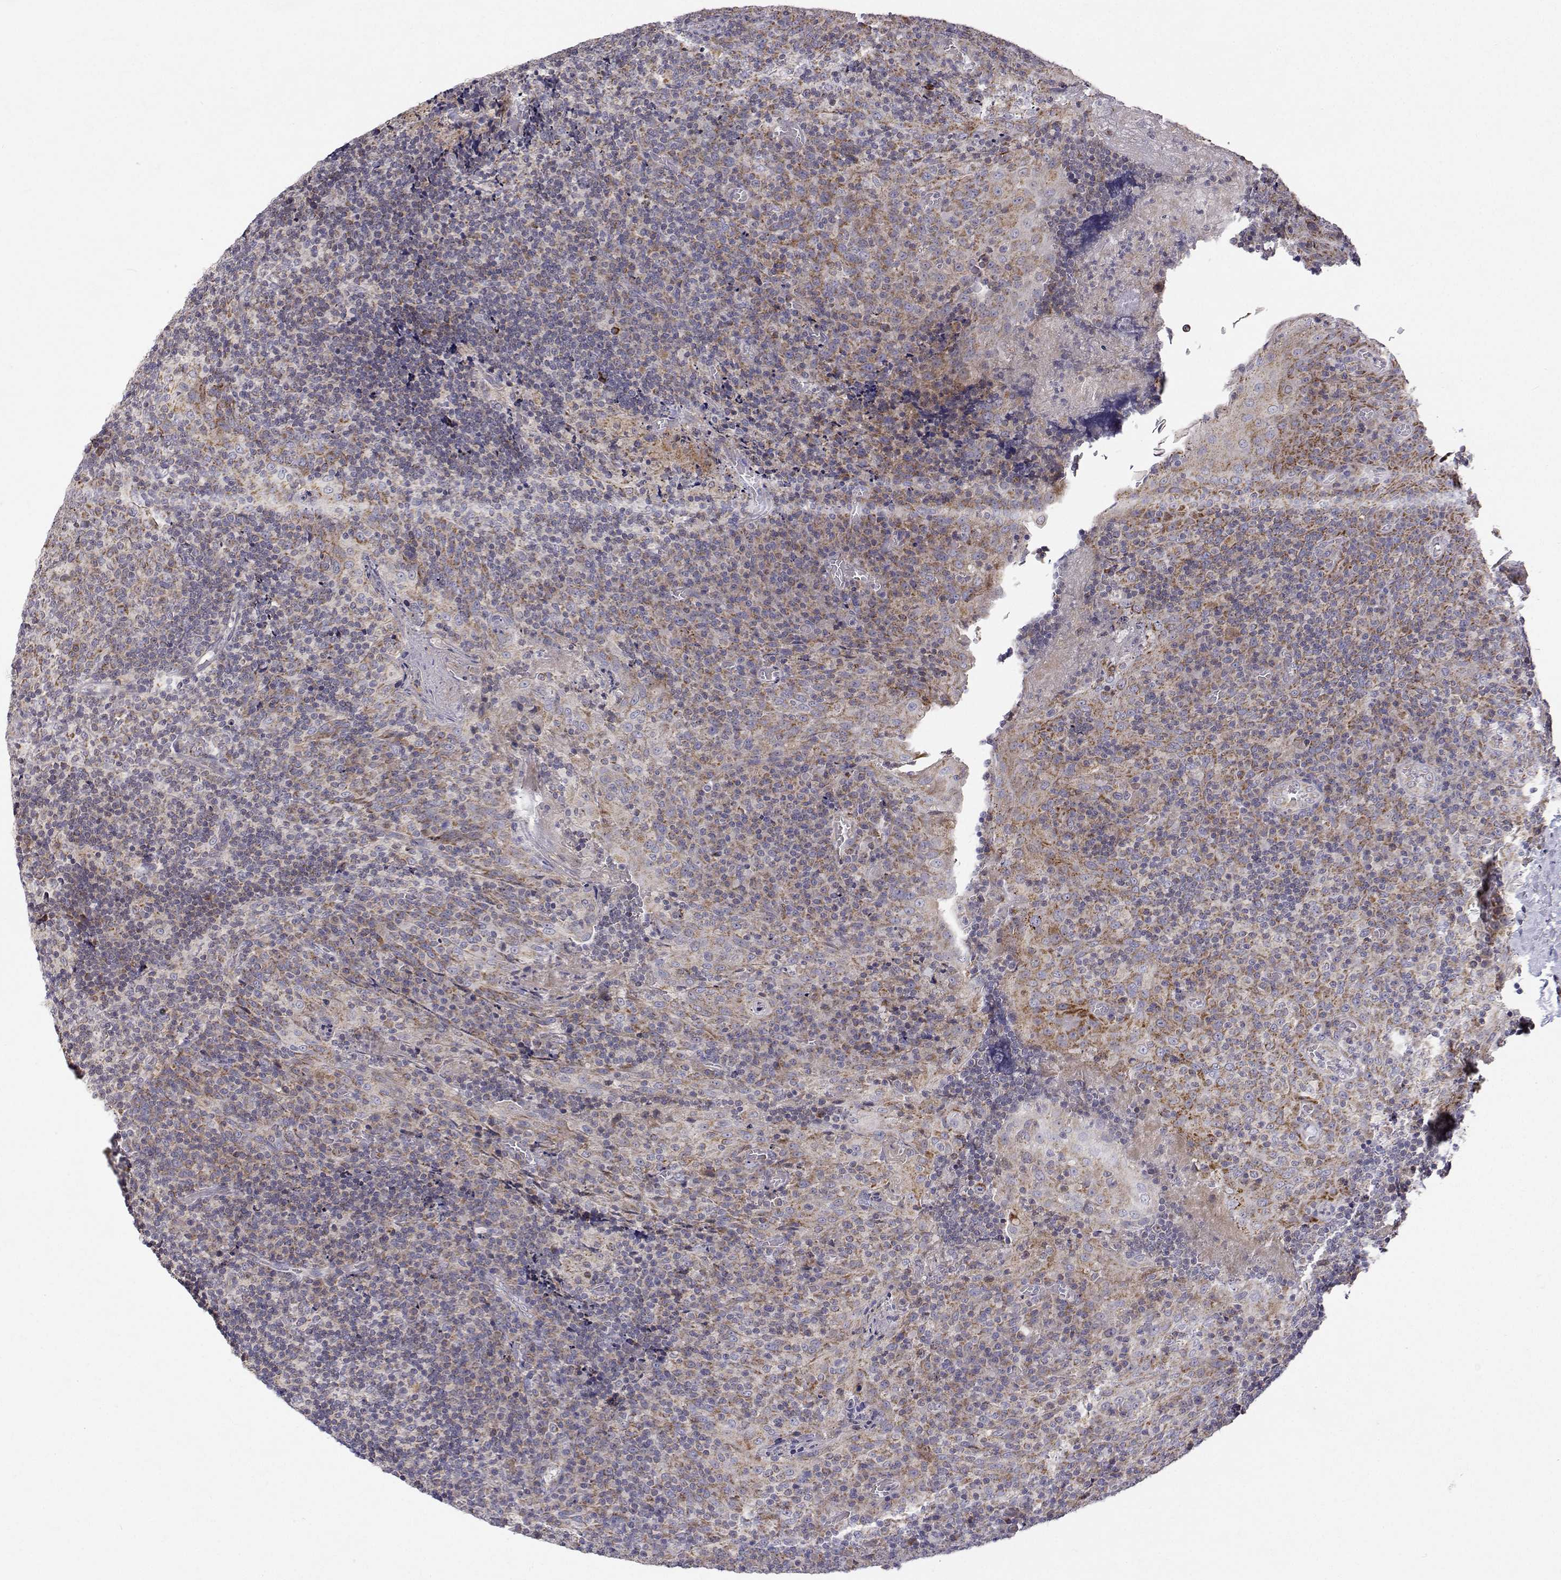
{"staining": {"intensity": "moderate", "quantity": "<25%", "location": "cytoplasmic/membranous"}, "tissue": "tonsil", "cell_type": "Germinal center cells", "image_type": "normal", "snomed": [{"axis": "morphology", "description": "Normal tissue, NOS"}, {"axis": "topography", "description": "Tonsil"}], "caption": "Immunohistochemistry (IHC) (DAB (3,3'-diaminobenzidine)) staining of unremarkable human tonsil exhibits moderate cytoplasmic/membranous protein staining in about <25% of germinal center cells.", "gene": "MRPL3", "patient": {"sex": "male", "age": 17}}